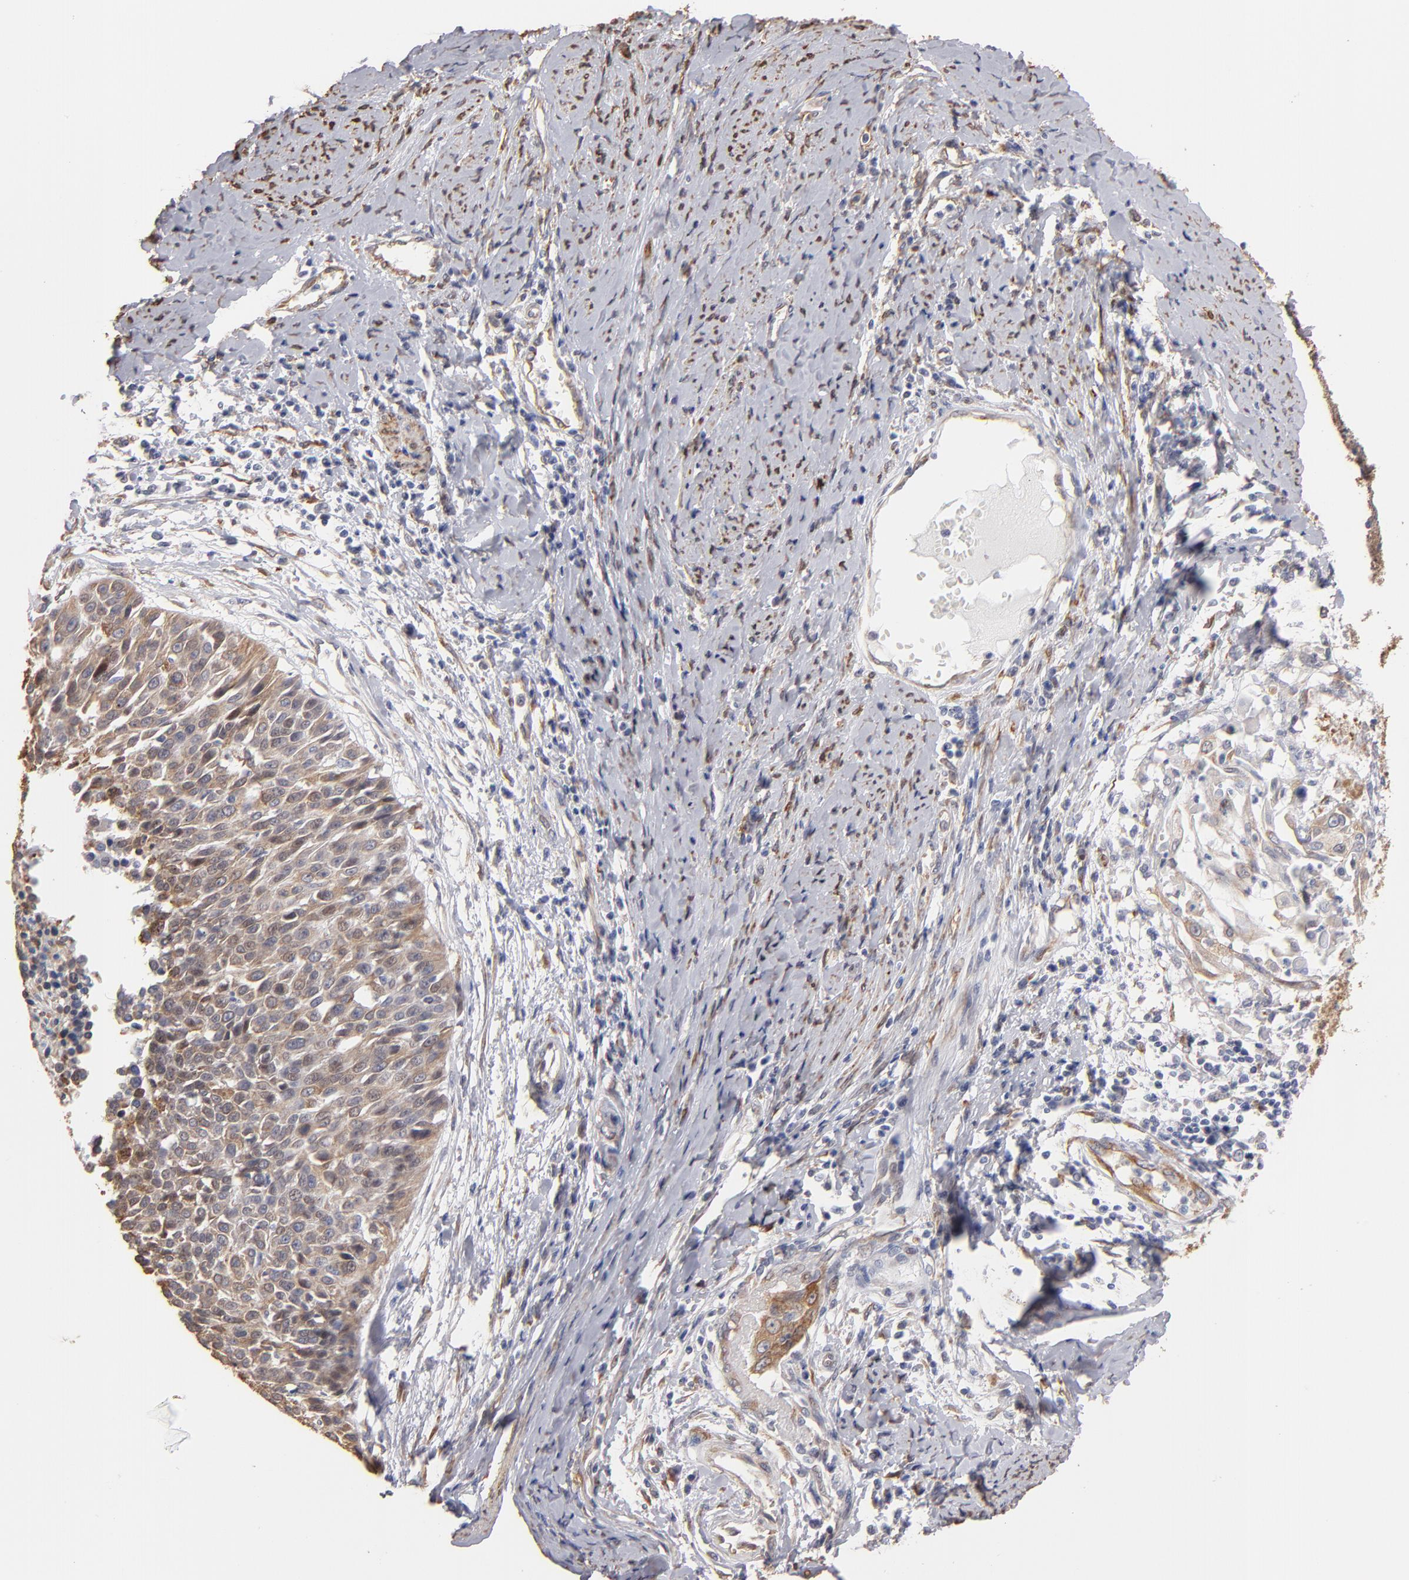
{"staining": {"intensity": "moderate", "quantity": "<25%", "location": "cytoplasmic/membranous"}, "tissue": "cervical cancer", "cell_type": "Tumor cells", "image_type": "cancer", "snomed": [{"axis": "morphology", "description": "Squamous cell carcinoma, NOS"}, {"axis": "topography", "description": "Cervix"}], "caption": "Moderate cytoplasmic/membranous protein expression is present in approximately <25% of tumor cells in cervical cancer.", "gene": "PGRMC1", "patient": {"sex": "female", "age": 64}}